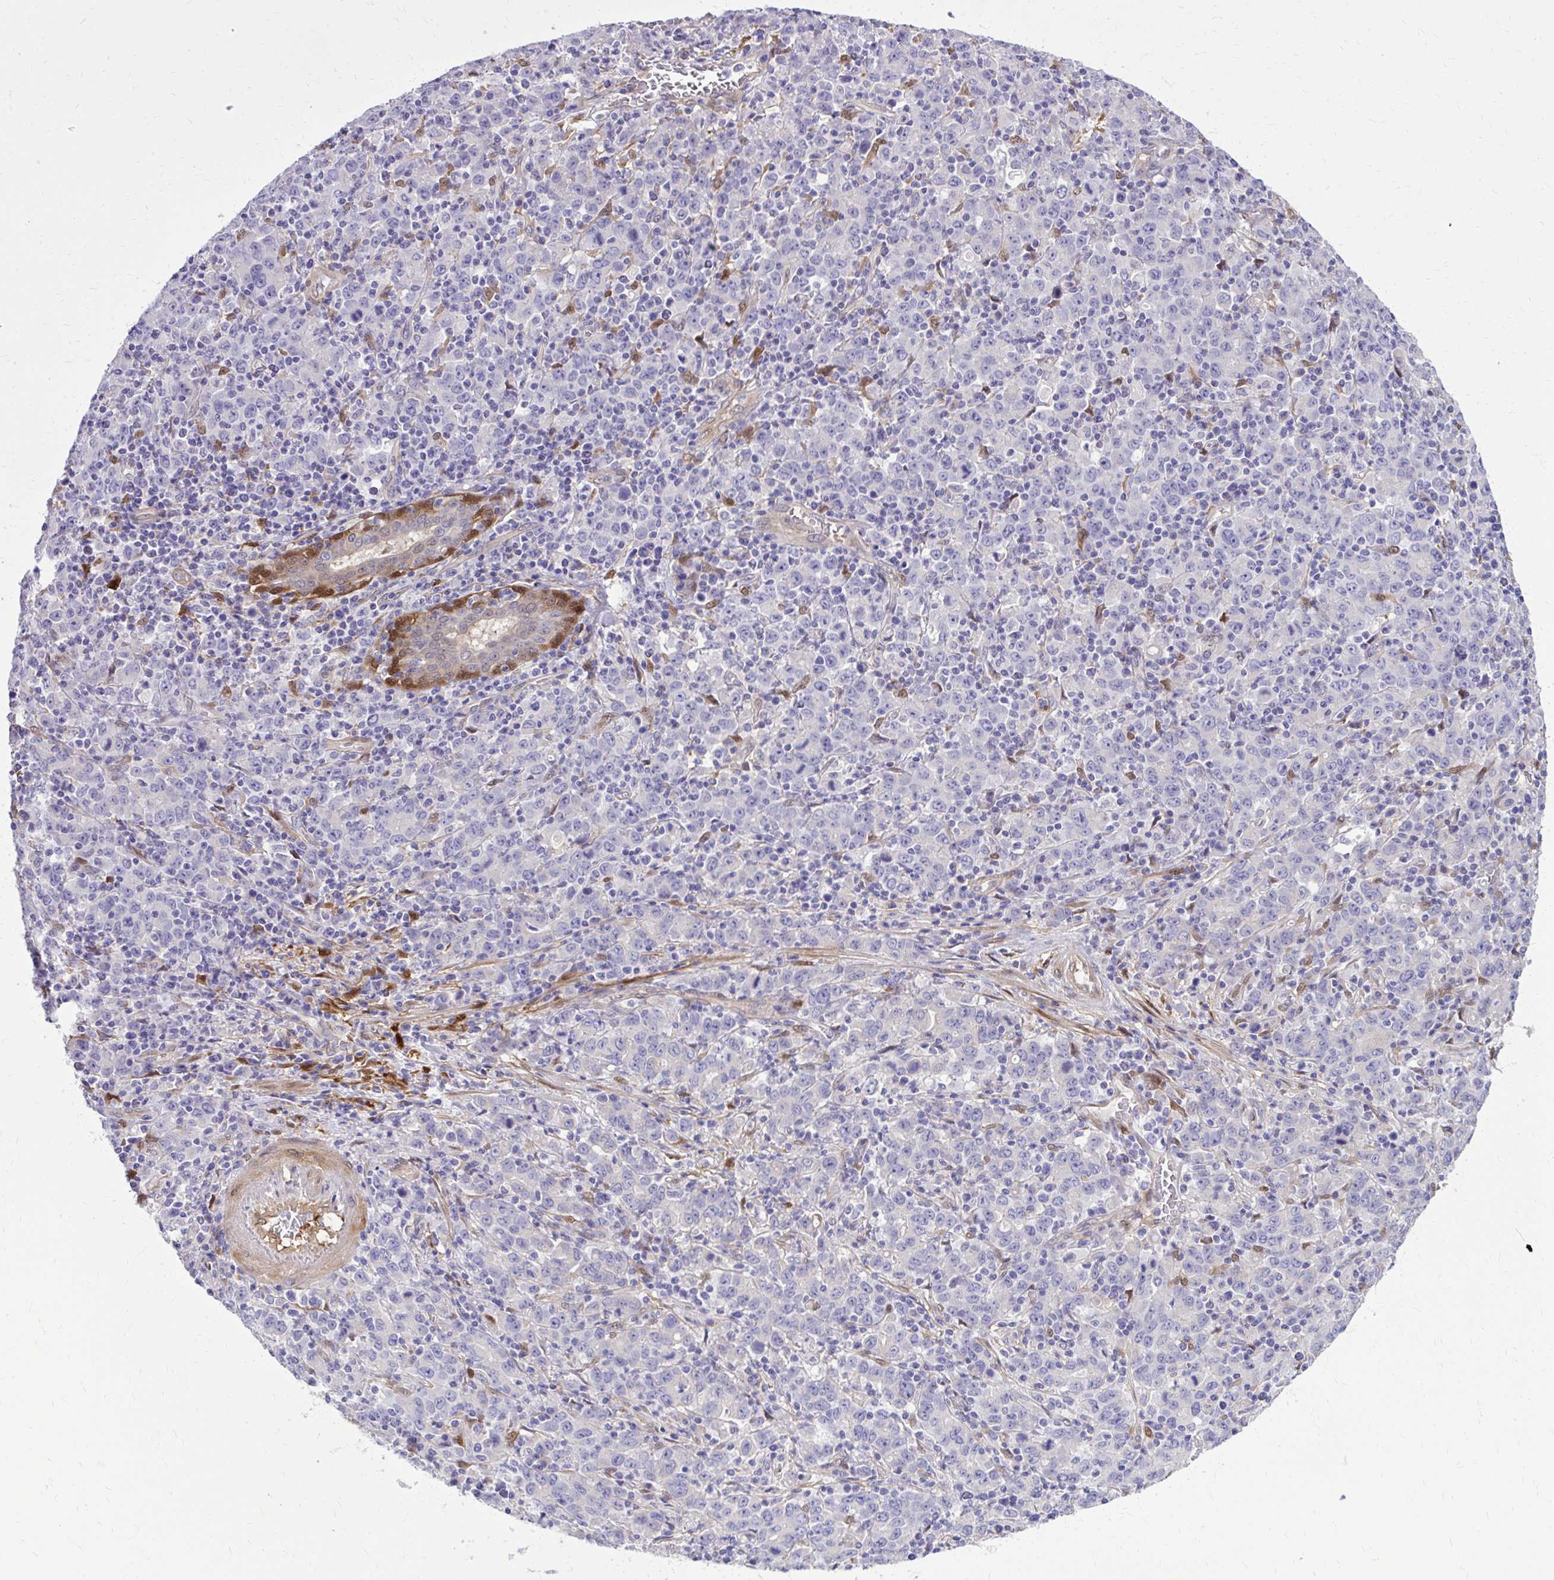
{"staining": {"intensity": "negative", "quantity": "none", "location": "none"}, "tissue": "stomach cancer", "cell_type": "Tumor cells", "image_type": "cancer", "snomed": [{"axis": "morphology", "description": "Adenocarcinoma, NOS"}, {"axis": "topography", "description": "Stomach, upper"}], "caption": "A high-resolution micrograph shows IHC staining of stomach cancer, which demonstrates no significant staining in tumor cells.", "gene": "NNMT", "patient": {"sex": "male", "age": 69}}